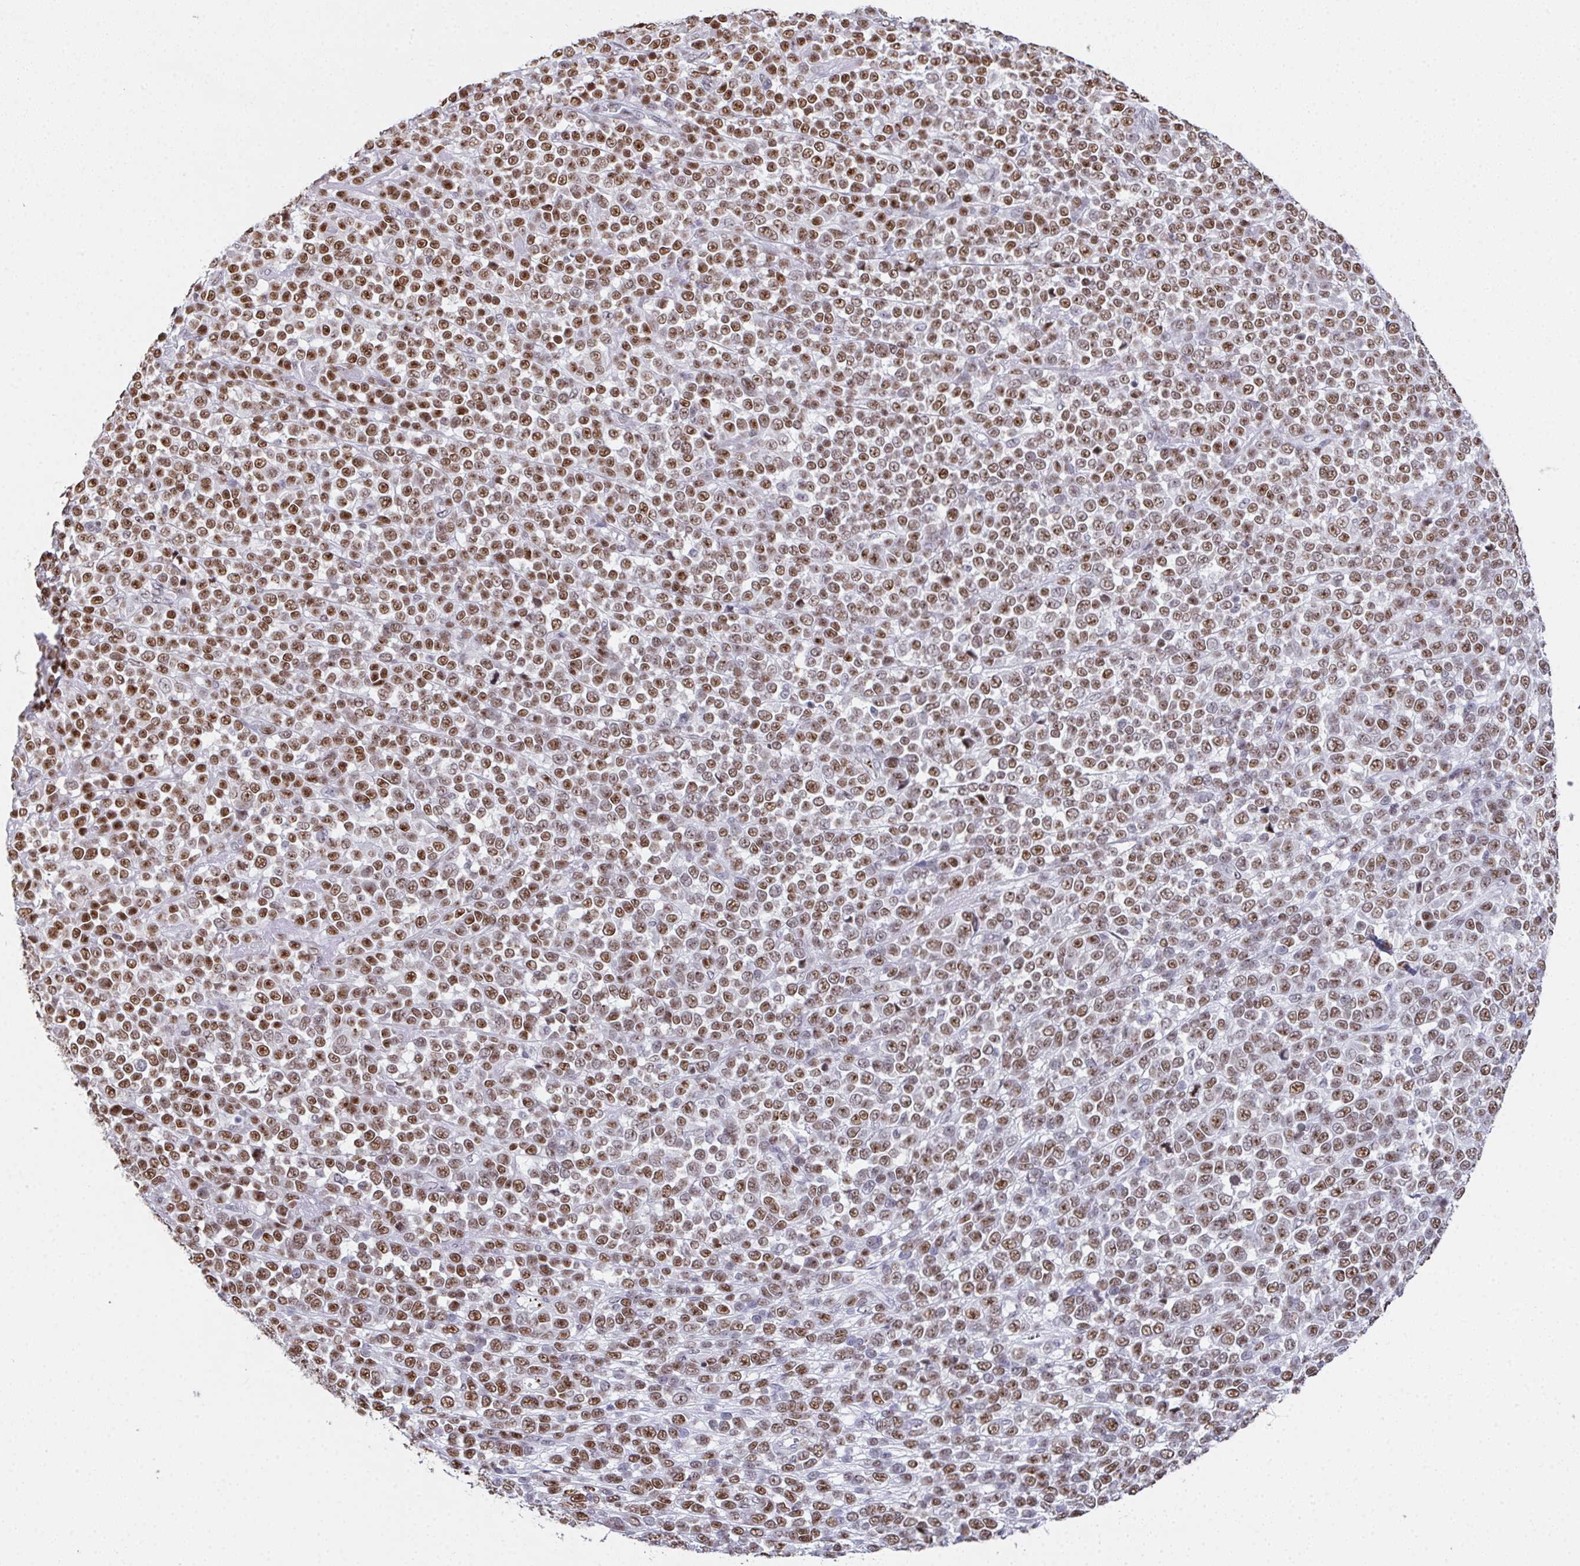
{"staining": {"intensity": "moderate", "quantity": ">75%", "location": "nuclear"}, "tissue": "melanoma", "cell_type": "Tumor cells", "image_type": "cancer", "snomed": [{"axis": "morphology", "description": "Malignant melanoma, NOS"}, {"axis": "topography", "description": "Skin"}], "caption": "The immunohistochemical stain labels moderate nuclear staining in tumor cells of melanoma tissue. The staining is performed using DAB brown chromogen to label protein expression. The nuclei are counter-stained blue using hematoxylin.", "gene": "ZNF800", "patient": {"sex": "female", "age": 95}}